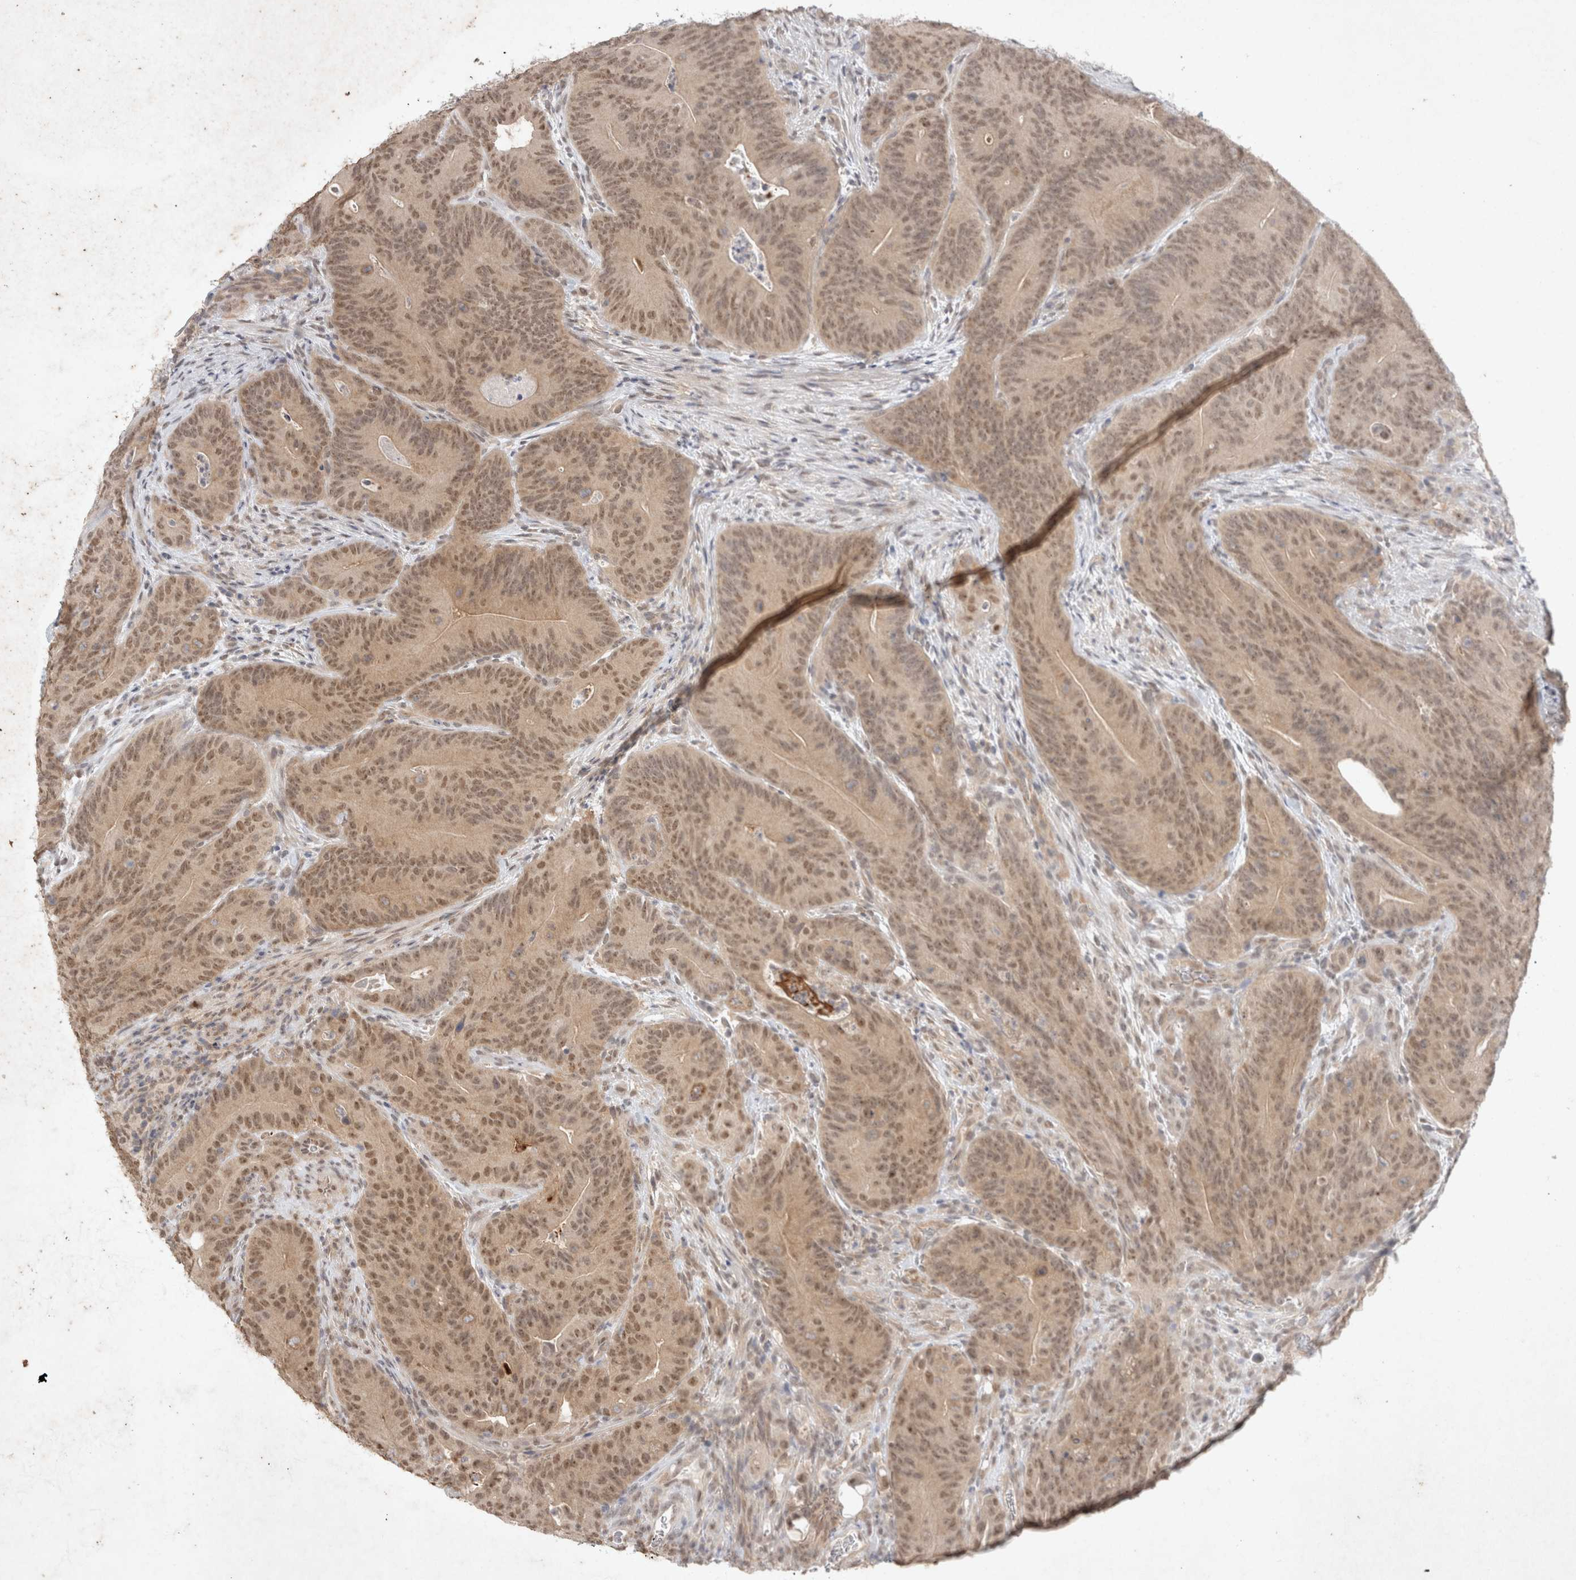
{"staining": {"intensity": "moderate", "quantity": ">75%", "location": "nuclear"}, "tissue": "colorectal cancer", "cell_type": "Tumor cells", "image_type": "cancer", "snomed": [{"axis": "morphology", "description": "Normal tissue, NOS"}, {"axis": "topography", "description": "Colon"}], "caption": "Colorectal cancer stained with a protein marker shows moderate staining in tumor cells.", "gene": "FBXO42", "patient": {"sex": "female", "age": 82}}